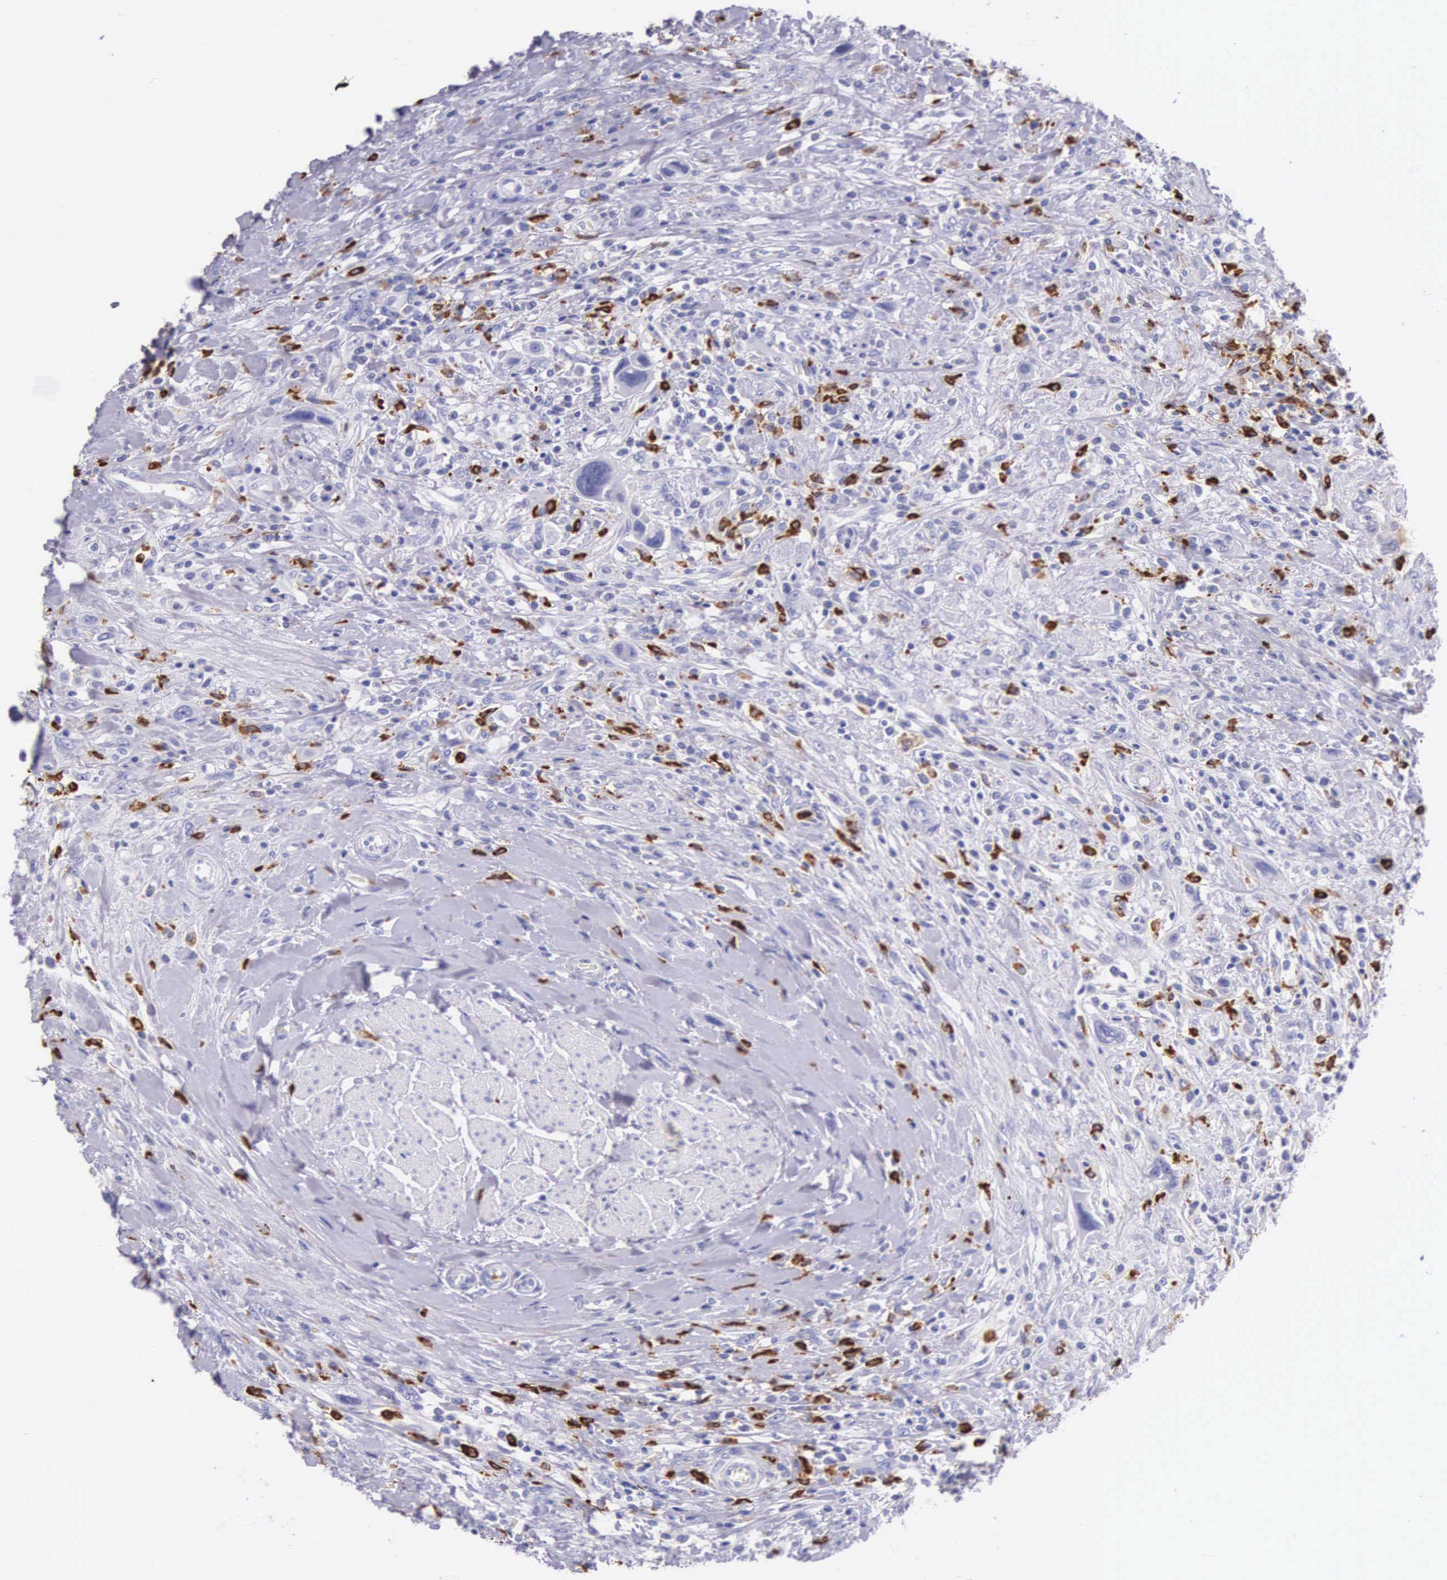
{"staining": {"intensity": "negative", "quantity": "none", "location": "none"}, "tissue": "urothelial cancer", "cell_type": "Tumor cells", "image_type": "cancer", "snomed": [{"axis": "morphology", "description": "Urothelial carcinoma, High grade"}, {"axis": "topography", "description": "Urinary bladder"}], "caption": "Human urothelial carcinoma (high-grade) stained for a protein using immunohistochemistry reveals no positivity in tumor cells.", "gene": "FCN1", "patient": {"sex": "male", "age": 50}}